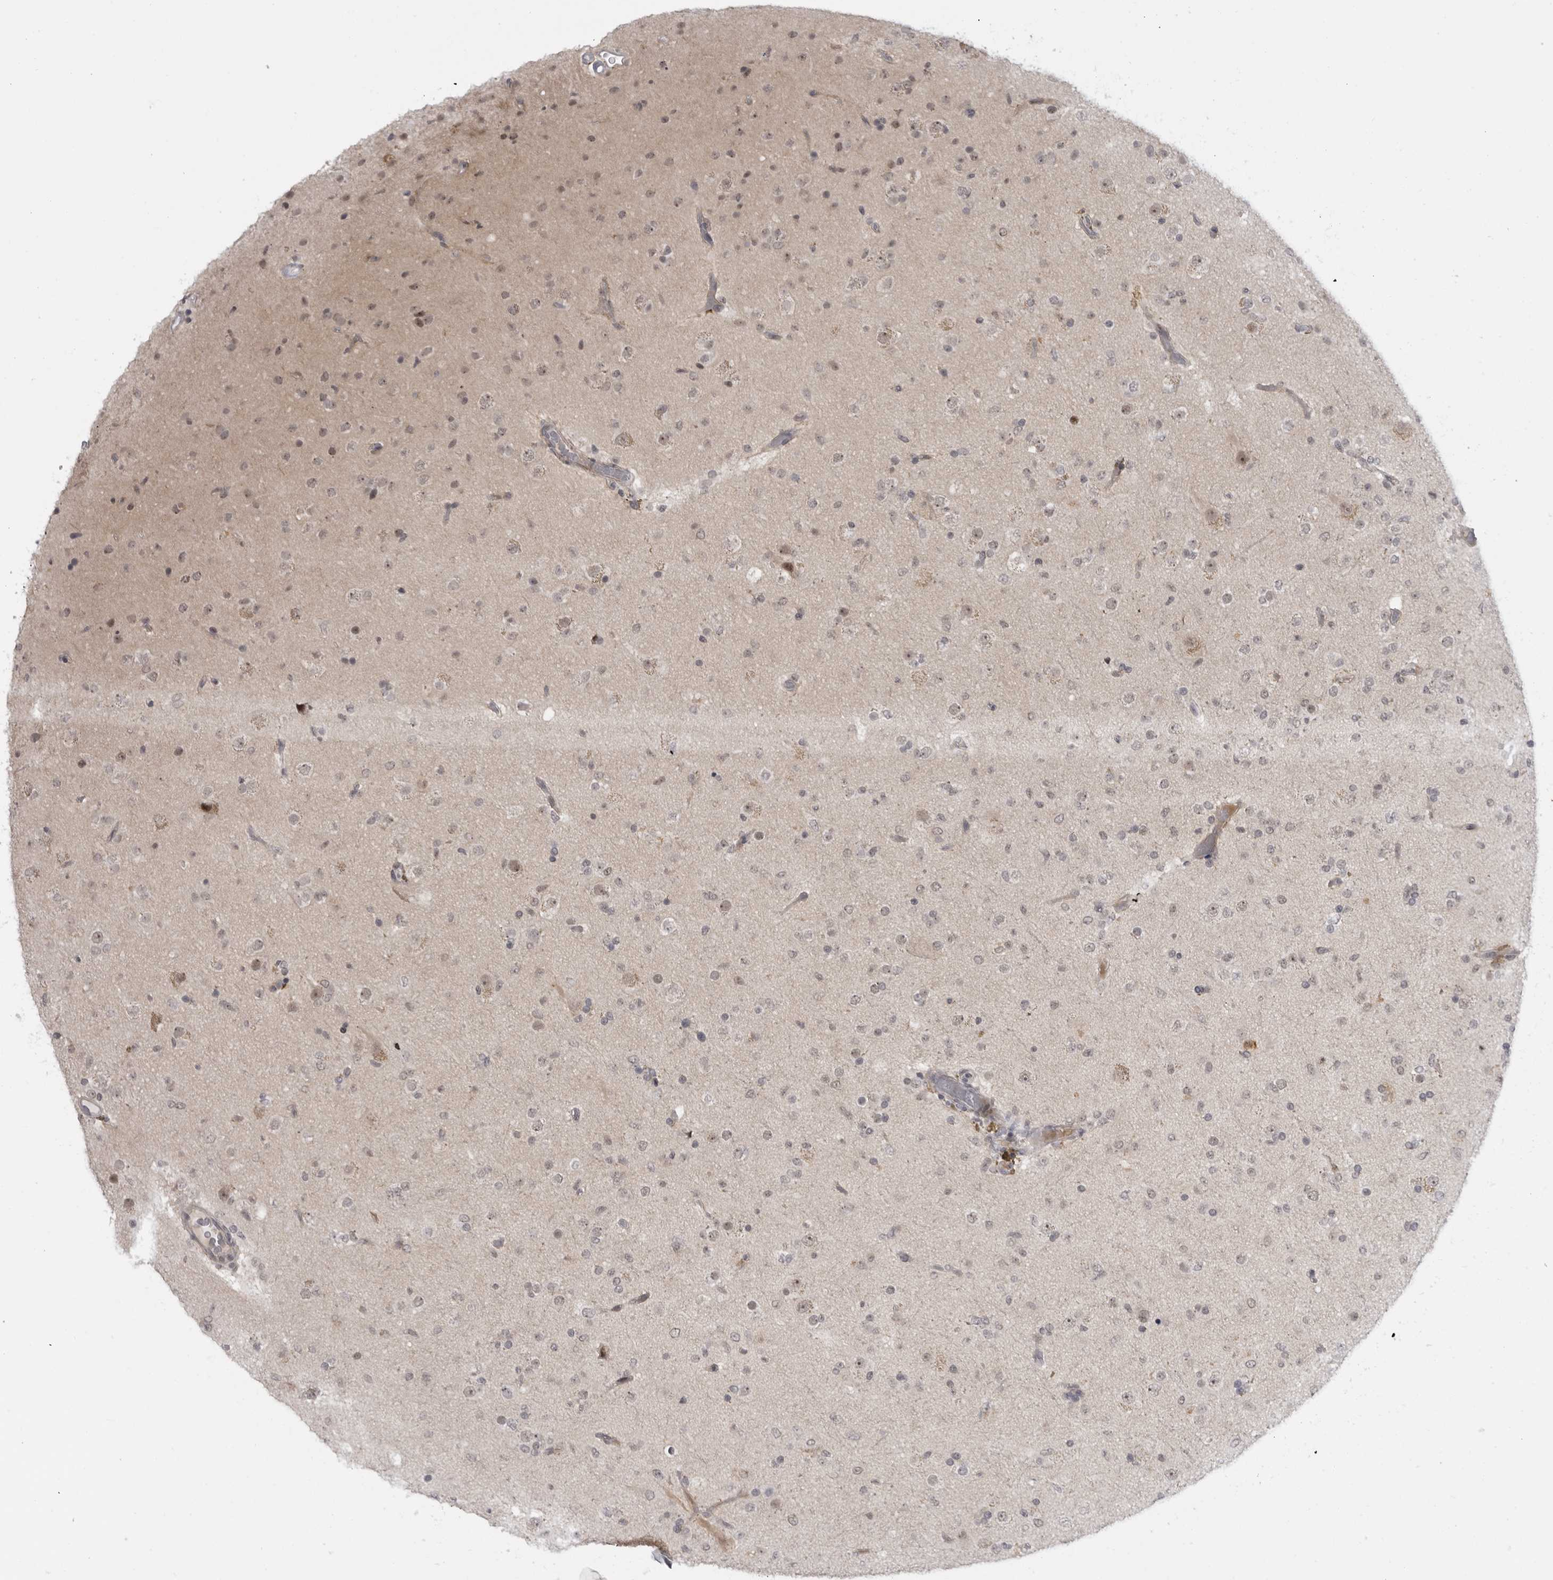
{"staining": {"intensity": "negative", "quantity": "none", "location": "none"}, "tissue": "glioma", "cell_type": "Tumor cells", "image_type": "cancer", "snomed": [{"axis": "morphology", "description": "Glioma, malignant, Low grade"}, {"axis": "topography", "description": "Brain"}], "caption": "Micrograph shows no significant protein expression in tumor cells of low-grade glioma (malignant). (Brightfield microscopy of DAB IHC at high magnification).", "gene": "ALPK2", "patient": {"sex": "male", "age": 65}}